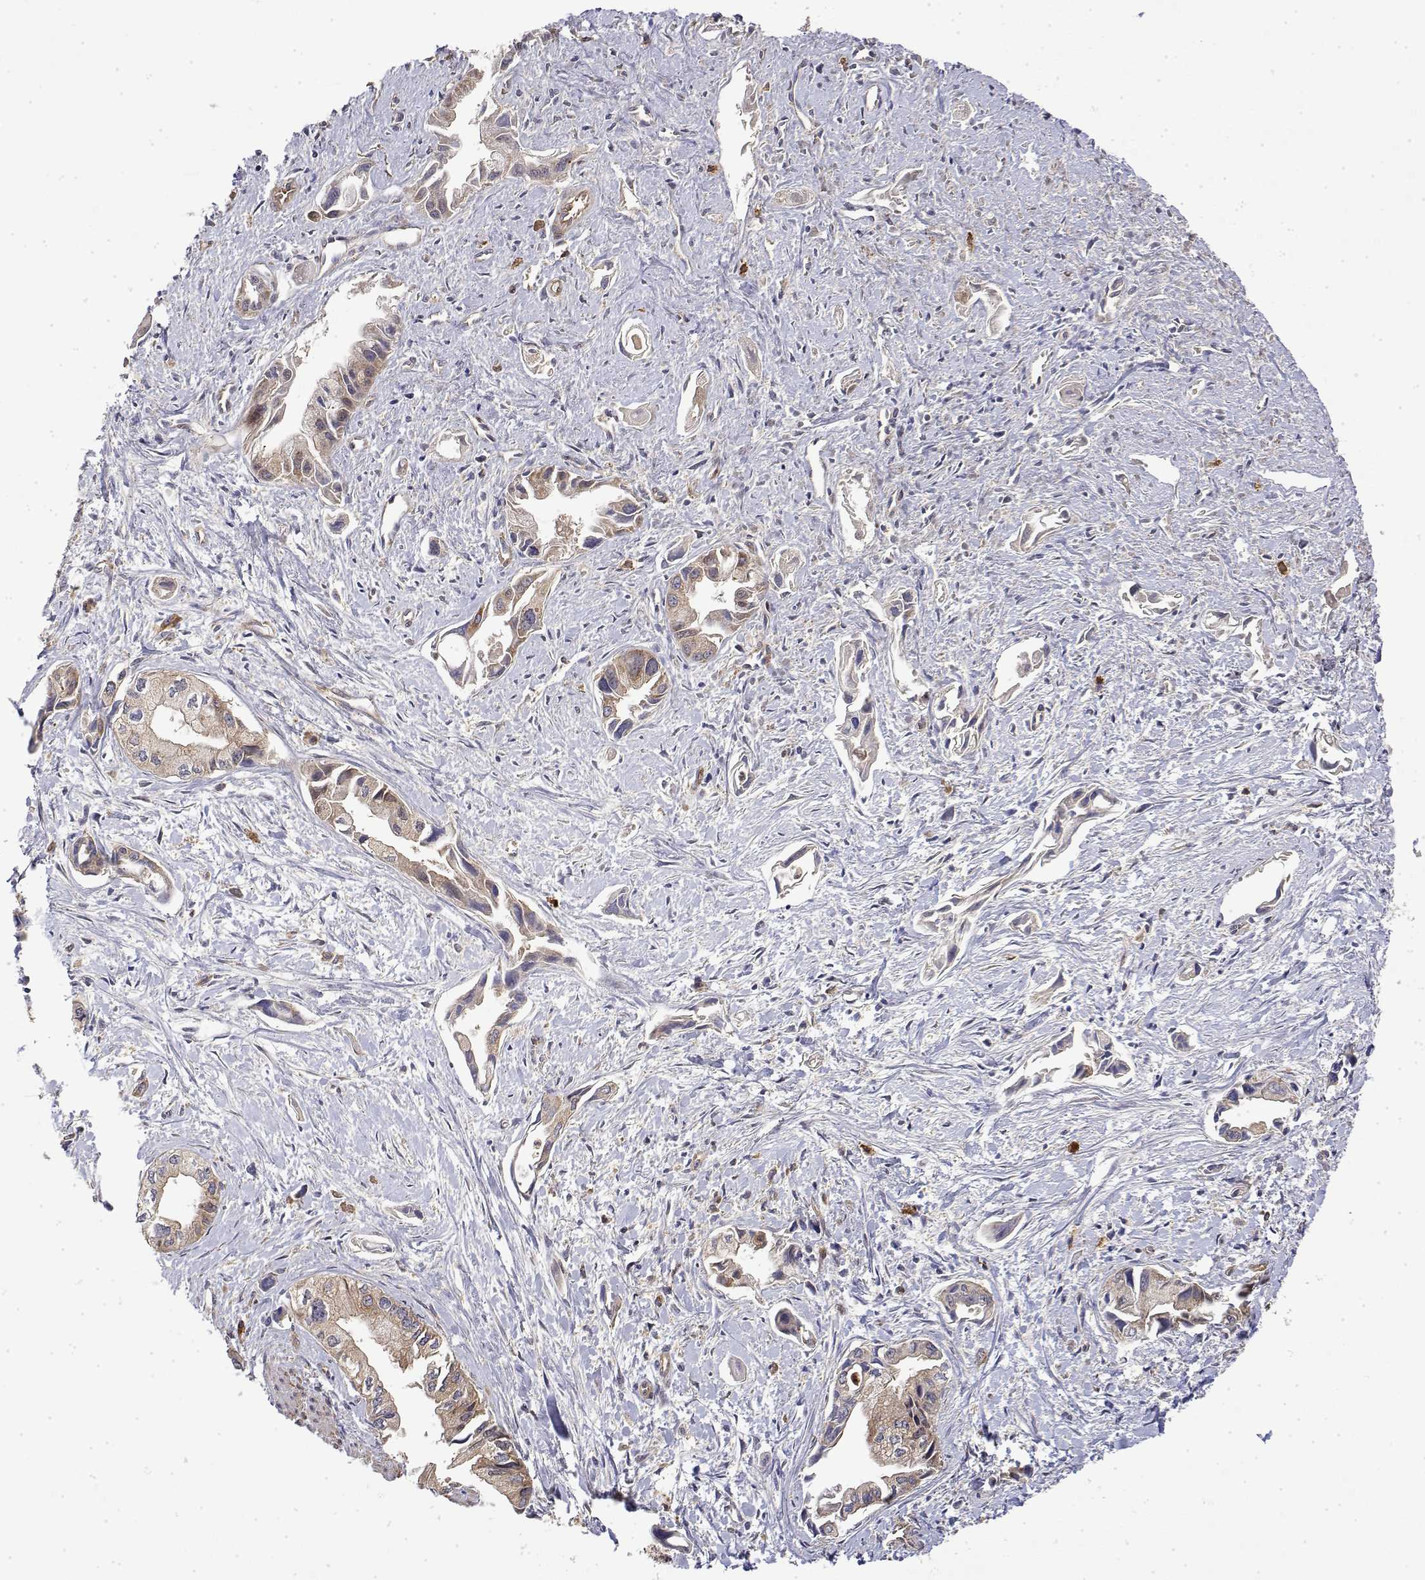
{"staining": {"intensity": "weak", "quantity": "25%-75%", "location": "cytoplasmic/membranous"}, "tissue": "pancreatic cancer", "cell_type": "Tumor cells", "image_type": "cancer", "snomed": [{"axis": "morphology", "description": "Adenocarcinoma, NOS"}, {"axis": "topography", "description": "Pancreas"}], "caption": "Immunohistochemistry of human pancreatic adenocarcinoma displays low levels of weak cytoplasmic/membranous positivity in approximately 25%-75% of tumor cells.", "gene": "PACSIN2", "patient": {"sex": "female", "age": 61}}